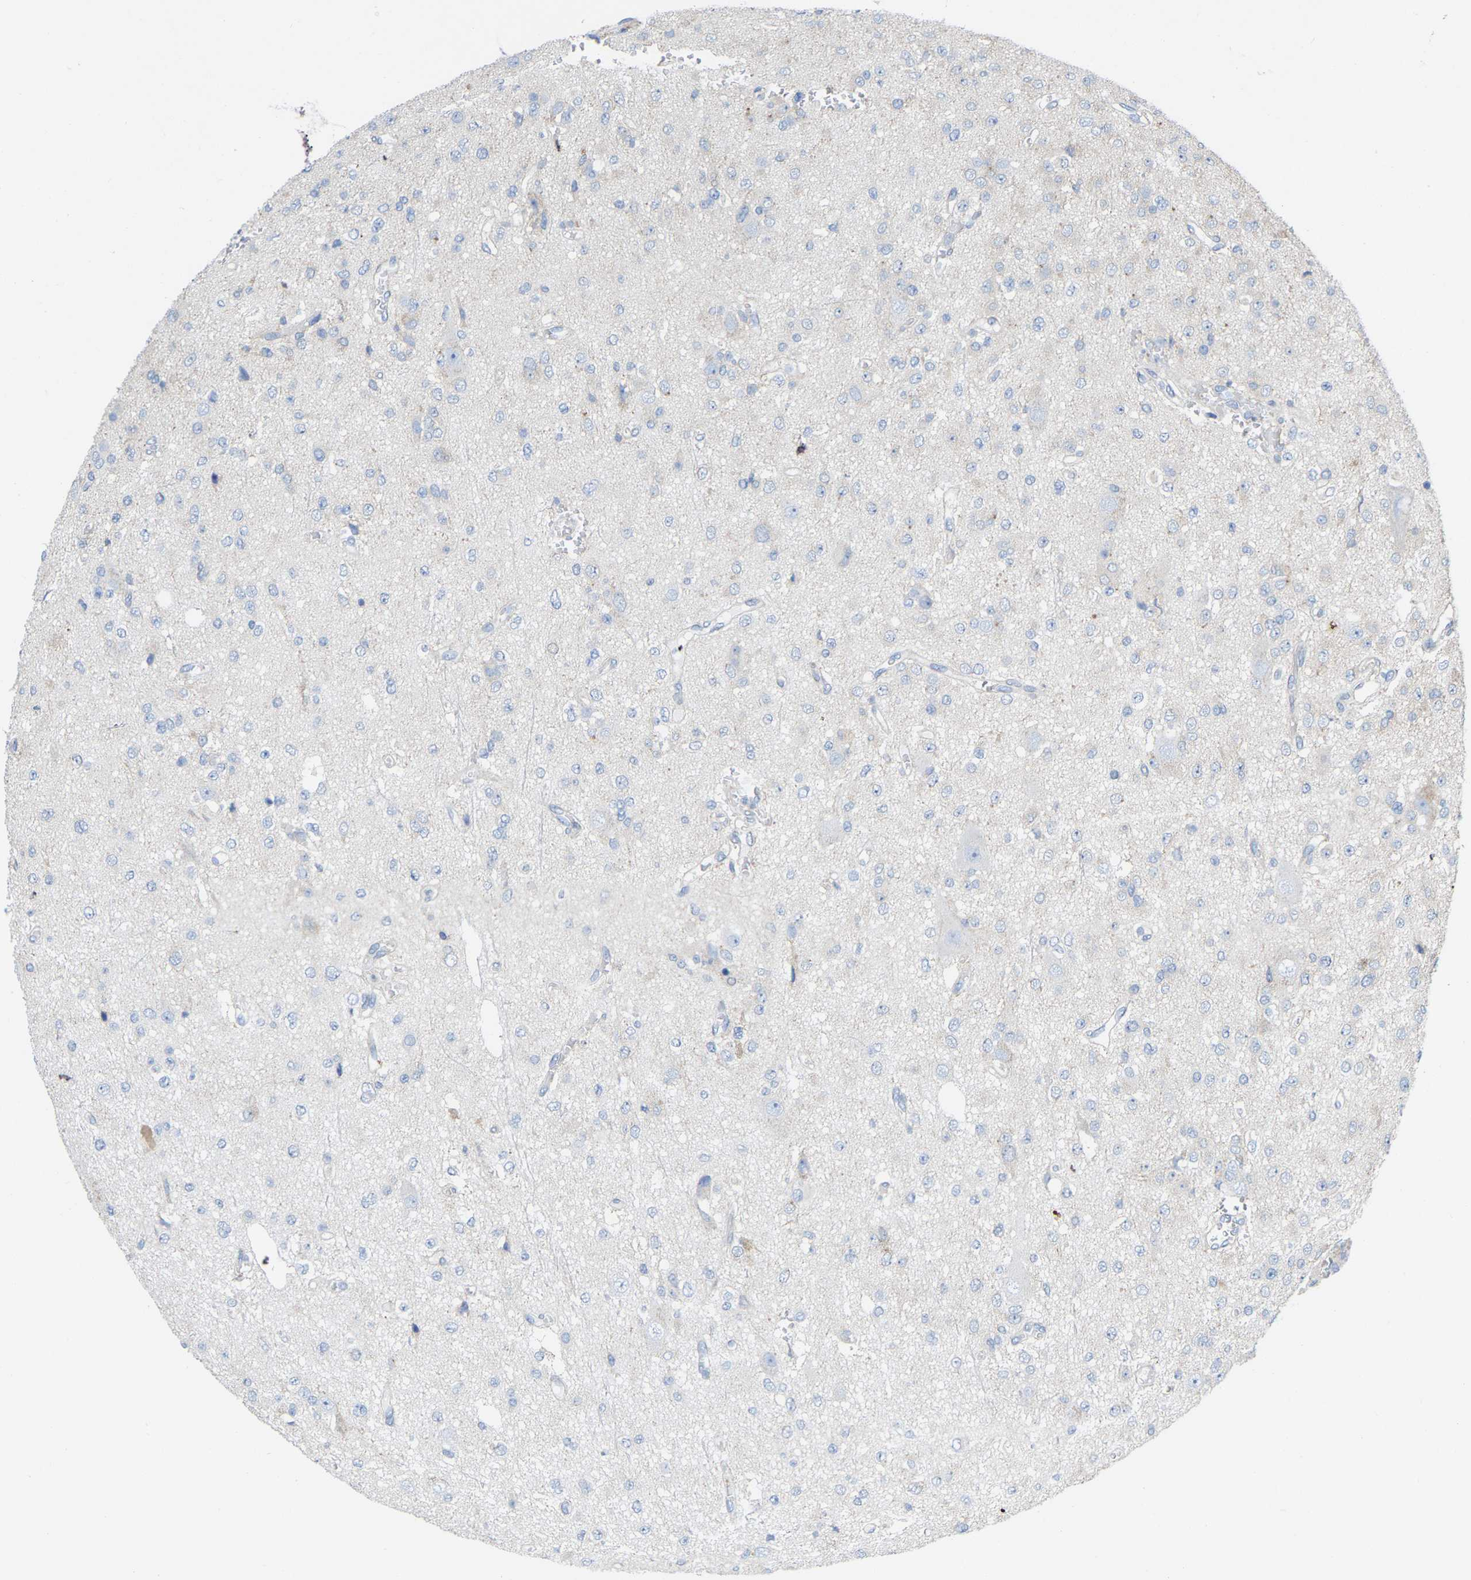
{"staining": {"intensity": "negative", "quantity": "none", "location": "none"}, "tissue": "glioma", "cell_type": "Tumor cells", "image_type": "cancer", "snomed": [{"axis": "morphology", "description": "Glioma, malignant, Low grade"}, {"axis": "topography", "description": "Brain"}], "caption": "High power microscopy micrograph of an immunohistochemistry (IHC) histopathology image of malignant glioma (low-grade), revealing no significant staining in tumor cells.", "gene": "TOR1B", "patient": {"sex": "male", "age": 38}}